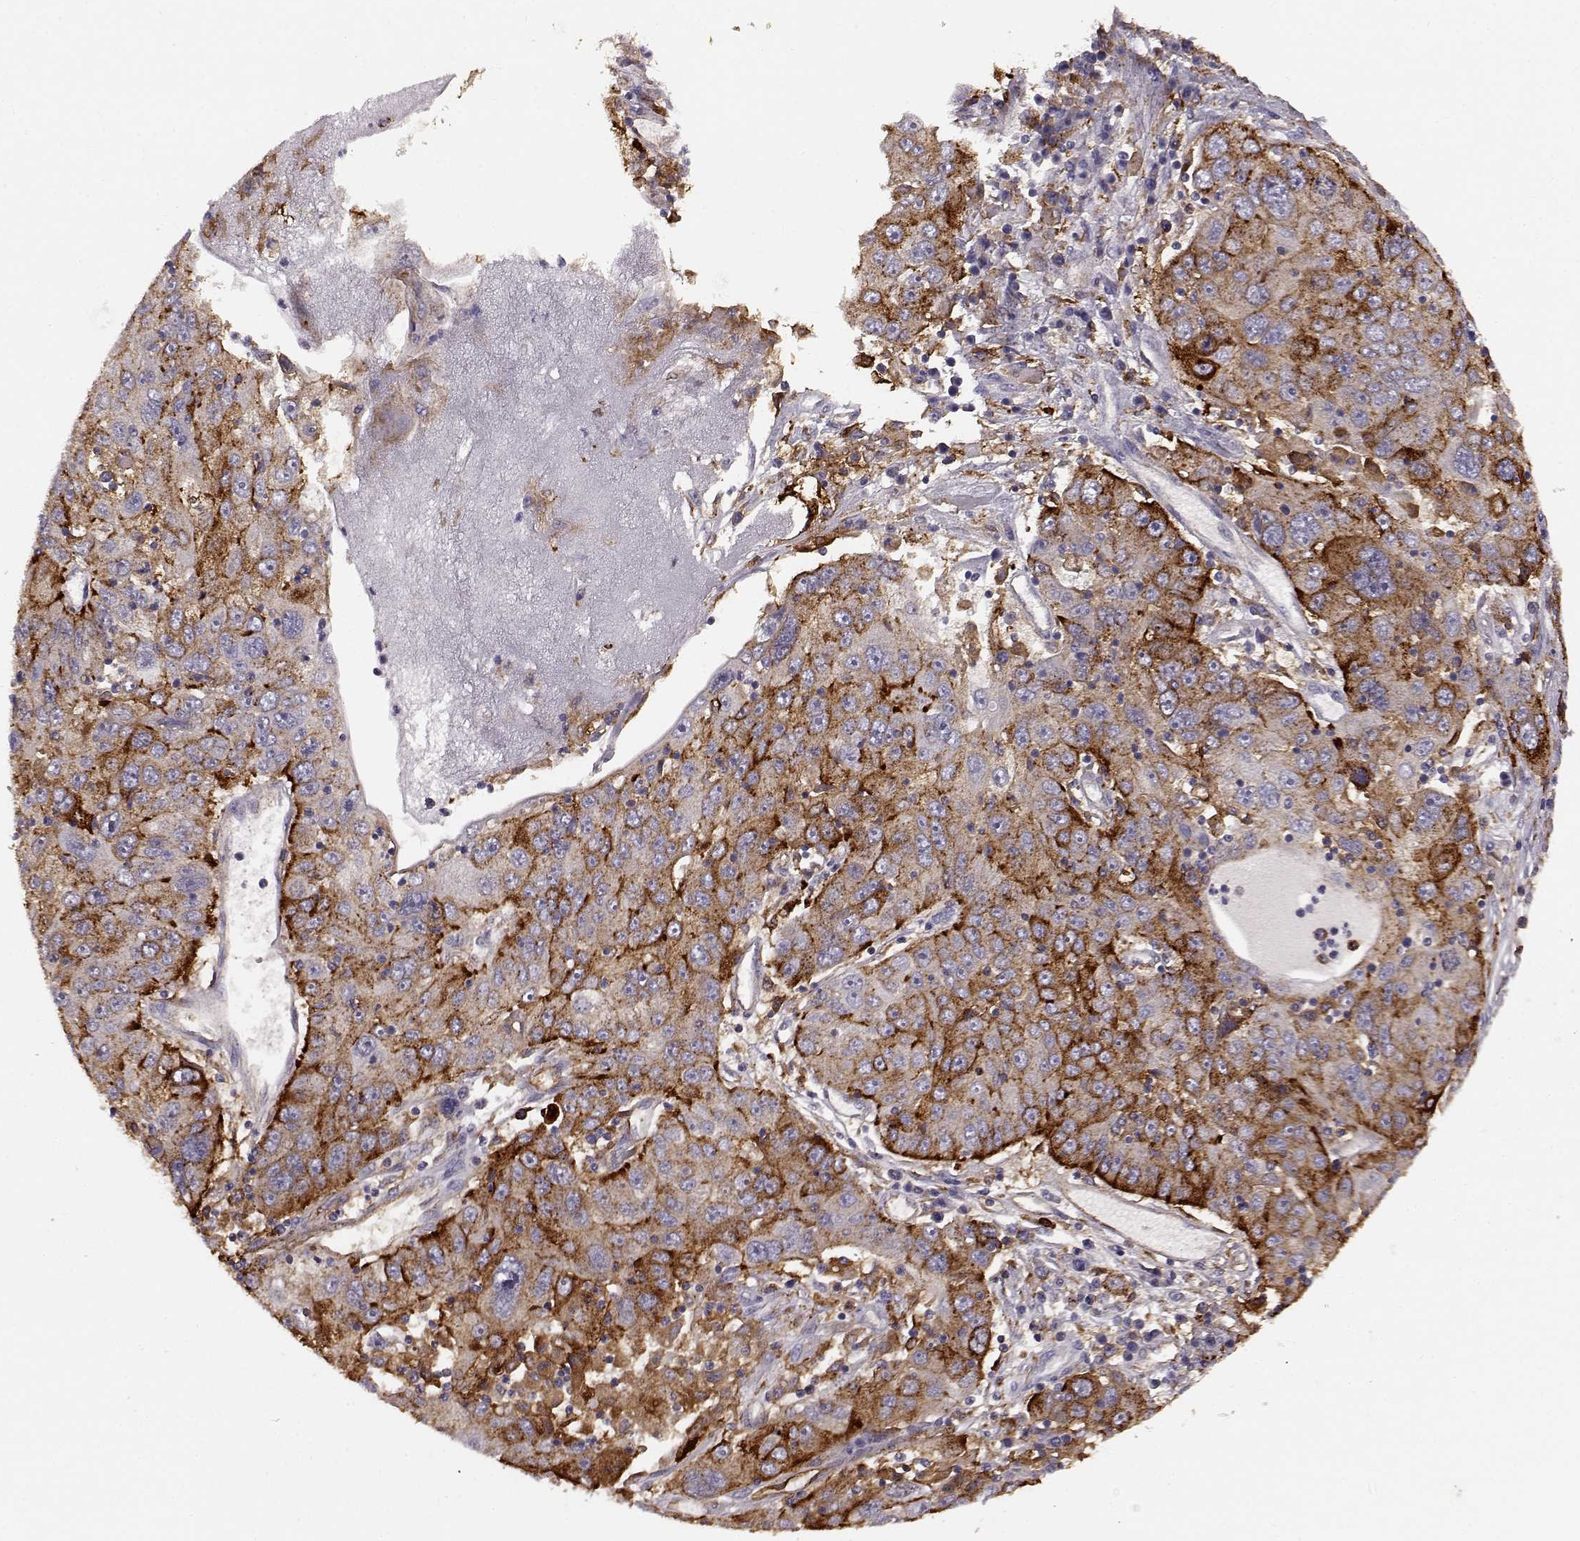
{"staining": {"intensity": "strong", "quantity": "<25%", "location": "cytoplasmic/membranous"}, "tissue": "stomach cancer", "cell_type": "Tumor cells", "image_type": "cancer", "snomed": [{"axis": "morphology", "description": "Adenocarcinoma, NOS"}, {"axis": "topography", "description": "Stomach"}], "caption": "DAB (3,3'-diaminobenzidine) immunohistochemical staining of human stomach cancer displays strong cytoplasmic/membranous protein positivity in about <25% of tumor cells. Ihc stains the protein of interest in brown and the nuclei are stained blue.", "gene": "CCNF", "patient": {"sex": "male", "age": 56}}